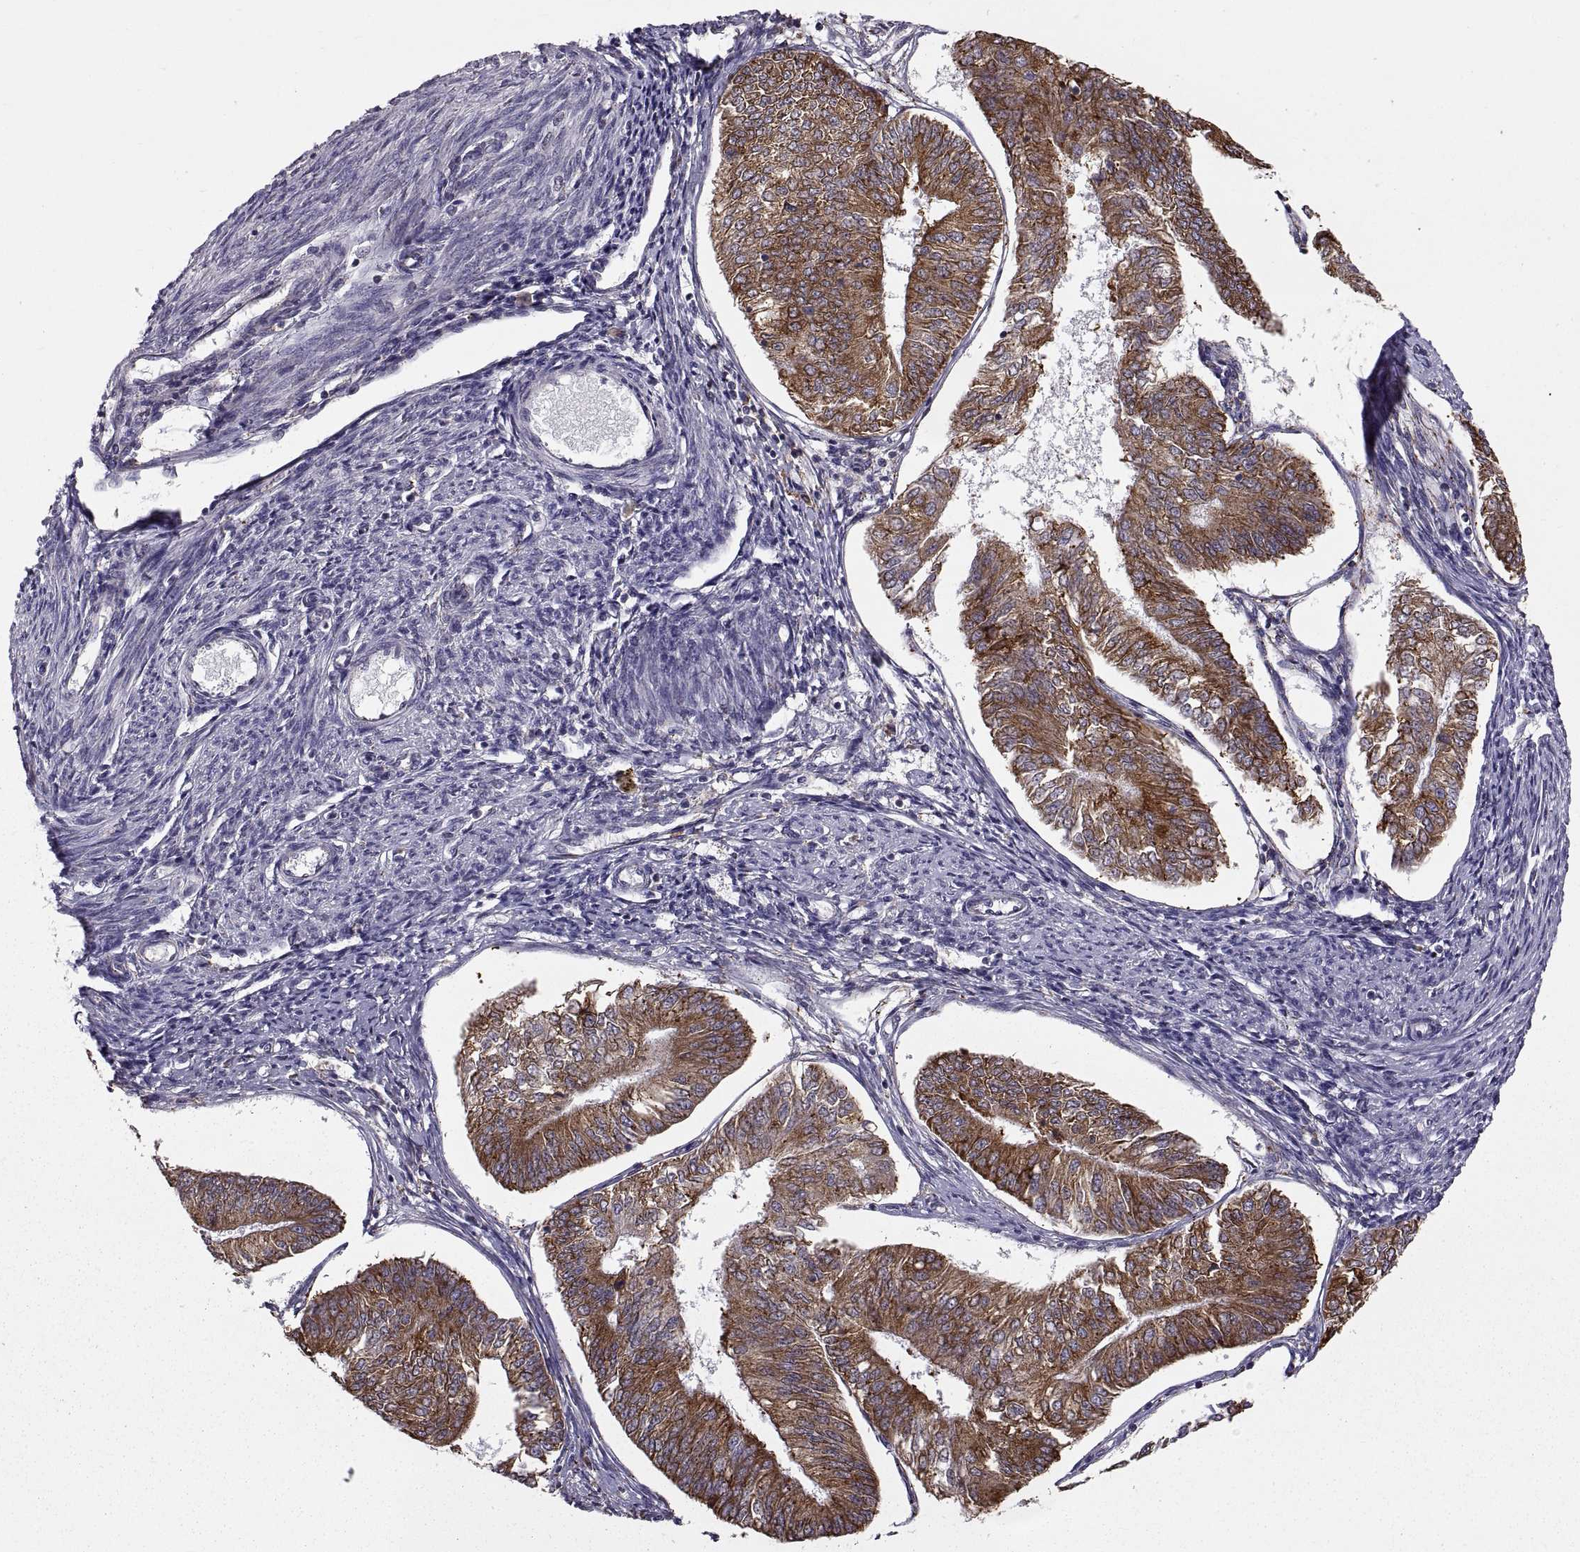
{"staining": {"intensity": "strong", "quantity": ">75%", "location": "cytoplasmic/membranous"}, "tissue": "endometrial cancer", "cell_type": "Tumor cells", "image_type": "cancer", "snomed": [{"axis": "morphology", "description": "Adenocarcinoma, NOS"}, {"axis": "topography", "description": "Endometrium"}], "caption": "A brown stain shows strong cytoplasmic/membranous positivity of a protein in human endometrial cancer (adenocarcinoma) tumor cells.", "gene": "PLEKHB2", "patient": {"sex": "female", "age": 58}}